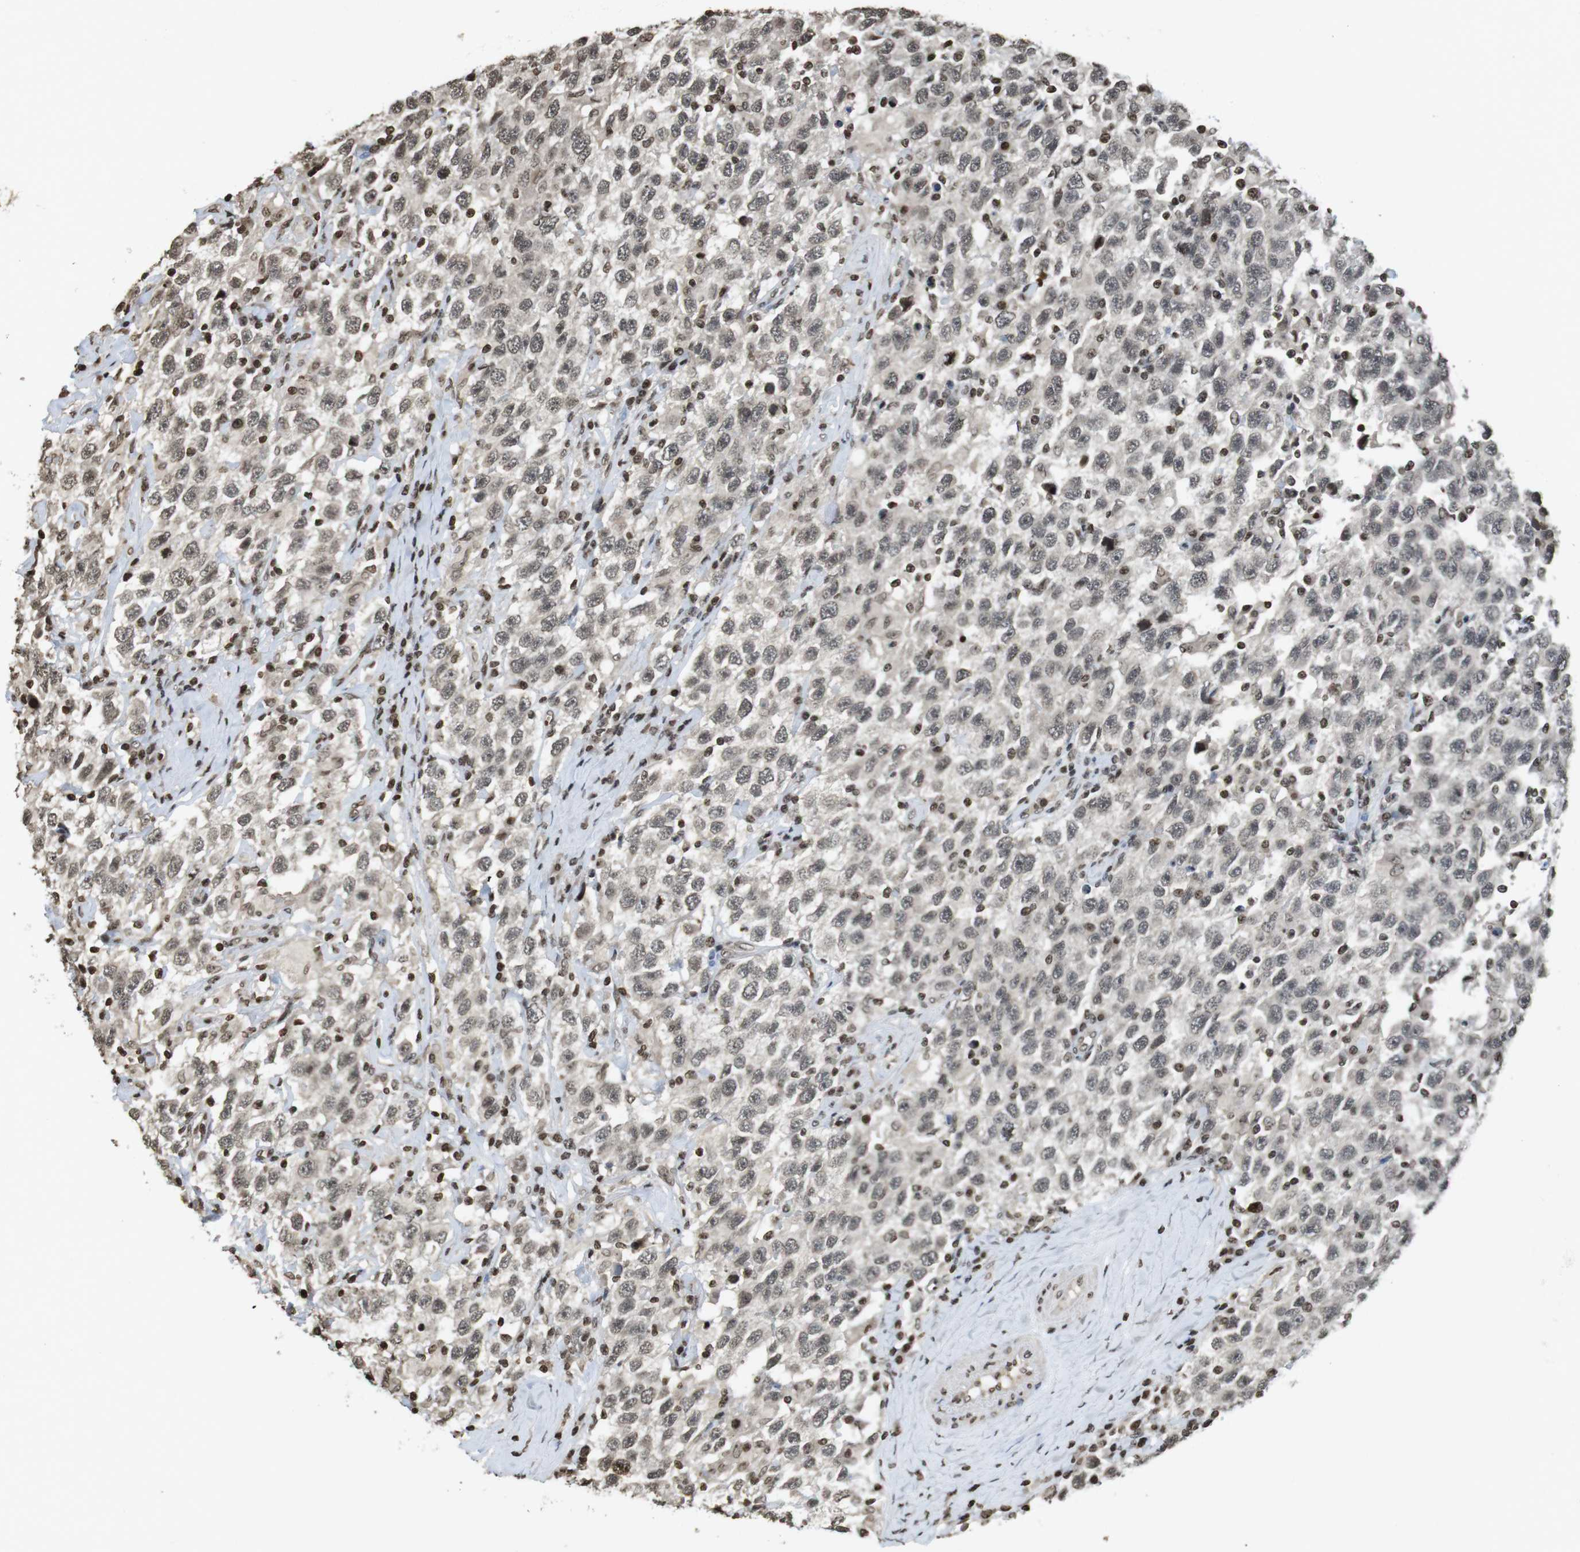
{"staining": {"intensity": "weak", "quantity": "25%-75%", "location": "cytoplasmic/membranous,nuclear"}, "tissue": "testis cancer", "cell_type": "Tumor cells", "image_type": "cancer", "snomed": [{"axis": "morphology", "description": "Seminoma, NOS"}, {"axis": "topography", "description": "Testis"}], "caption": "Weak cytoplasmic/membranous and nuclear staining is present in about 25%-75% of tumor cells in testis cancer (seminoma).", "gene": "FOXA3", "patient": {"sex": "male", "age": 41}}